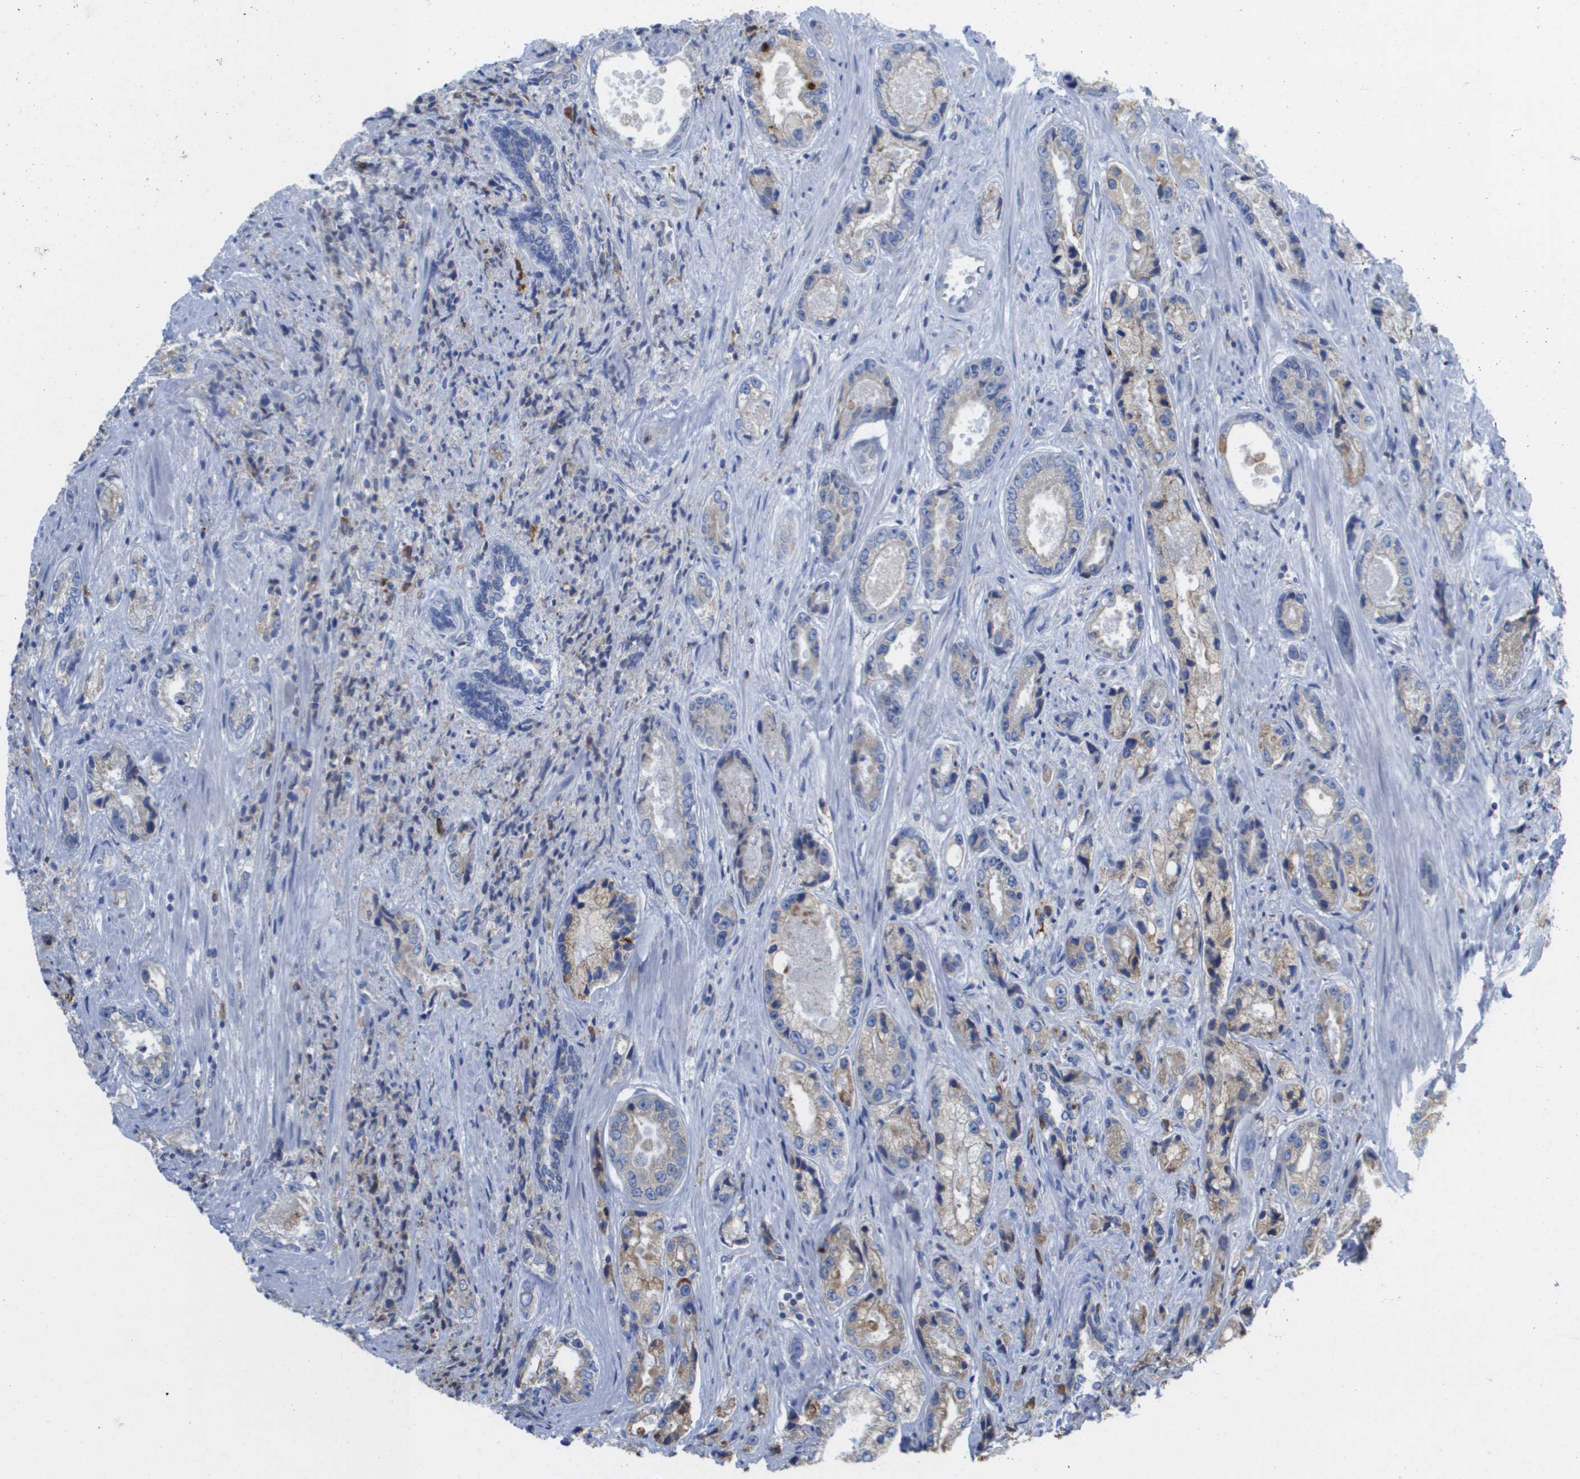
{"staining": {"intensity": "weak", "quantity": "25%-75%", "location": "cytoplasmic/membranous"}, "tissue": "prostate cancer", "cell_type": "Tumor cells", "image_type": "cancer", "snomed": [{"axis": "morphology", "description": "Adenocarcinoma, High grade"}, {"axis": "topography", "description": "Prostate"}], "caption": "The immunohistochemical stain labels weak cytoplasmic/membranous expression in tumor cells of high-grade adenocarcinoma (prostate) tissue.", "gene": "SDR42E1", "patient": {"sex": "male", "age": 61}}